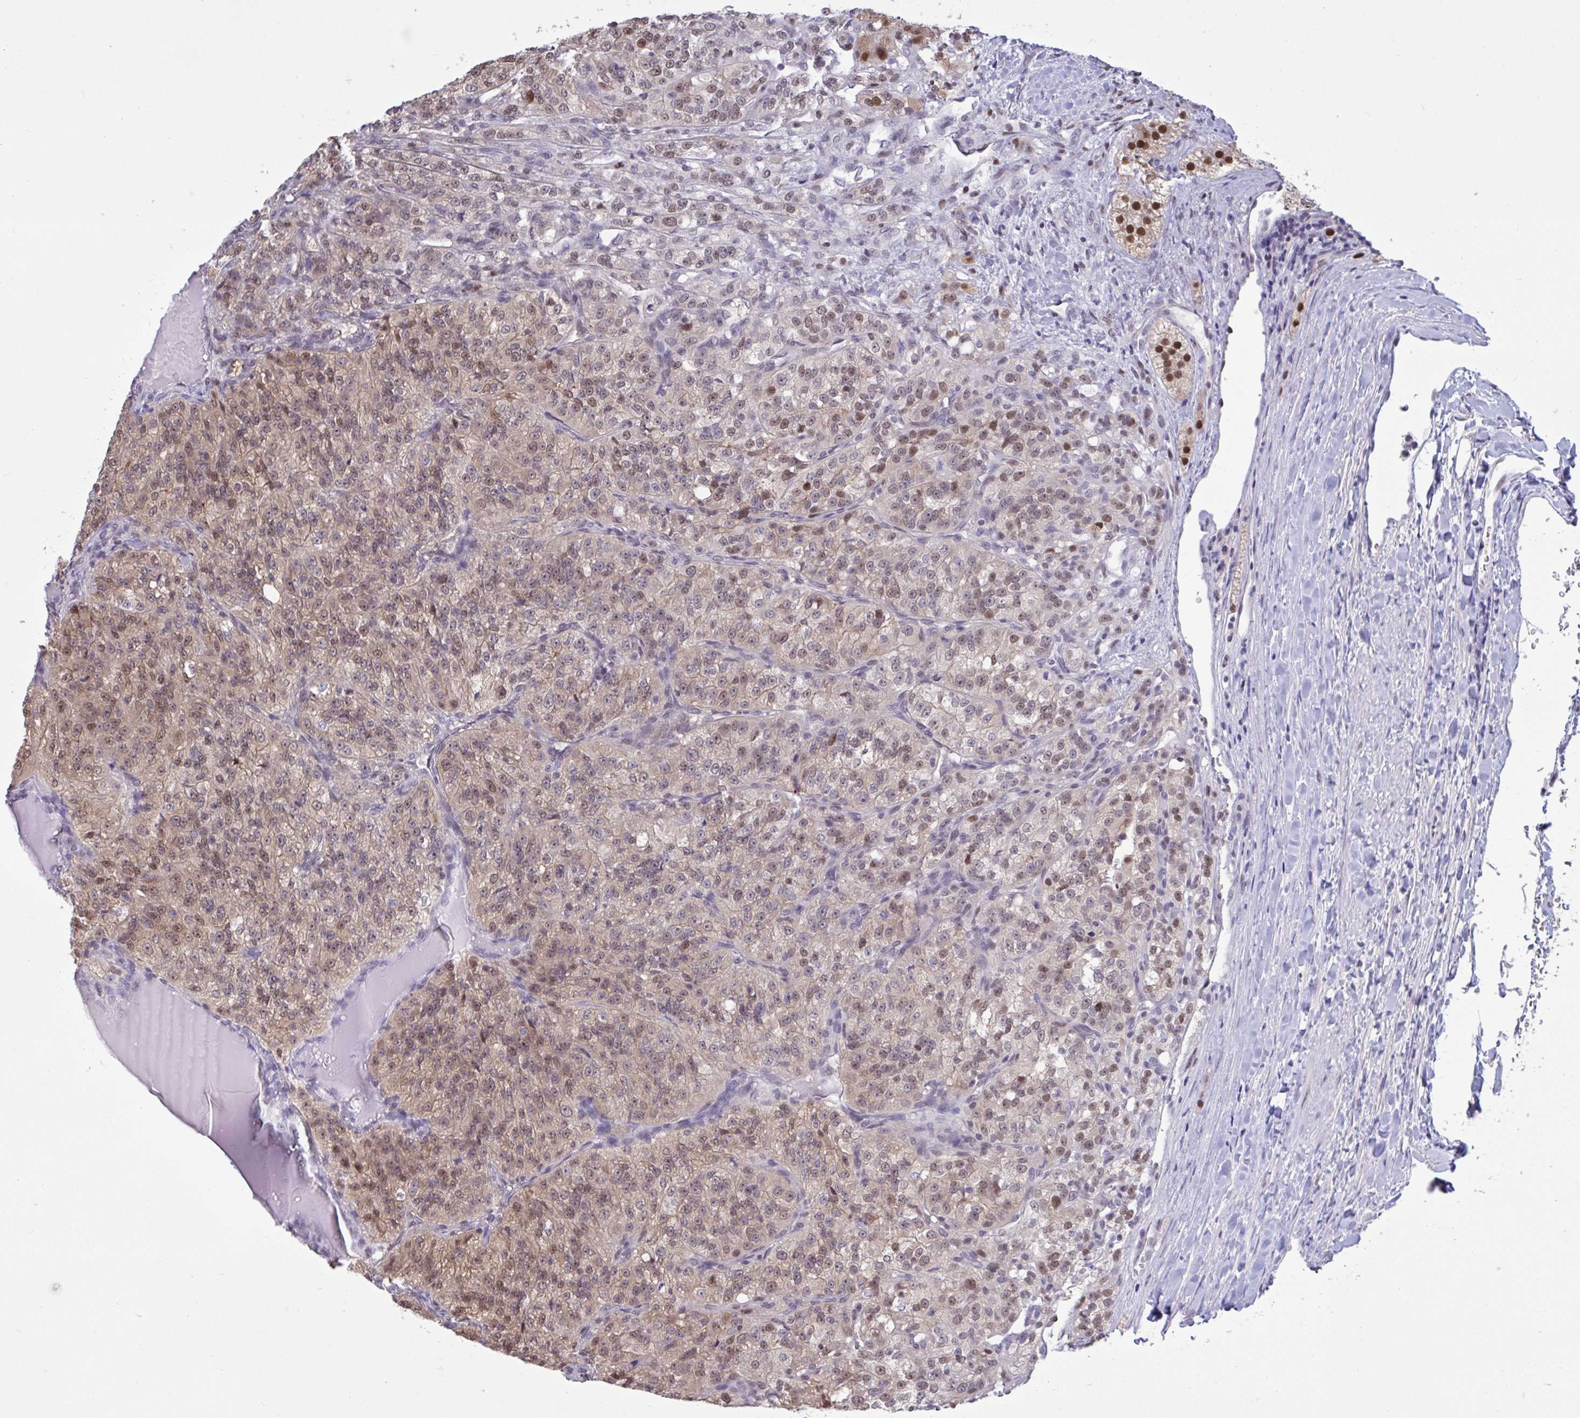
{"staining": {"intensity": "moderate", "quantity": ">75%", "location": "nuclear"}, "tissue": "renal cancer", "cell_type": "Tumor cells", "image_type": "cancer", "snomed": [{"axis": "morphology", "description": "Adenocarcinoma, NOS"}, {"axis": "topography", "description": "Kidney"}], "caption": "An immunohistochemistry histopathology image of tumor tissue is shown. Protein staining in brown shows moderate nuclear positivity in renal cancer (adenocarcinoma) within tumor cells.", "gene": "RBL1", "patient": {"sex": "female", "age": 63}}